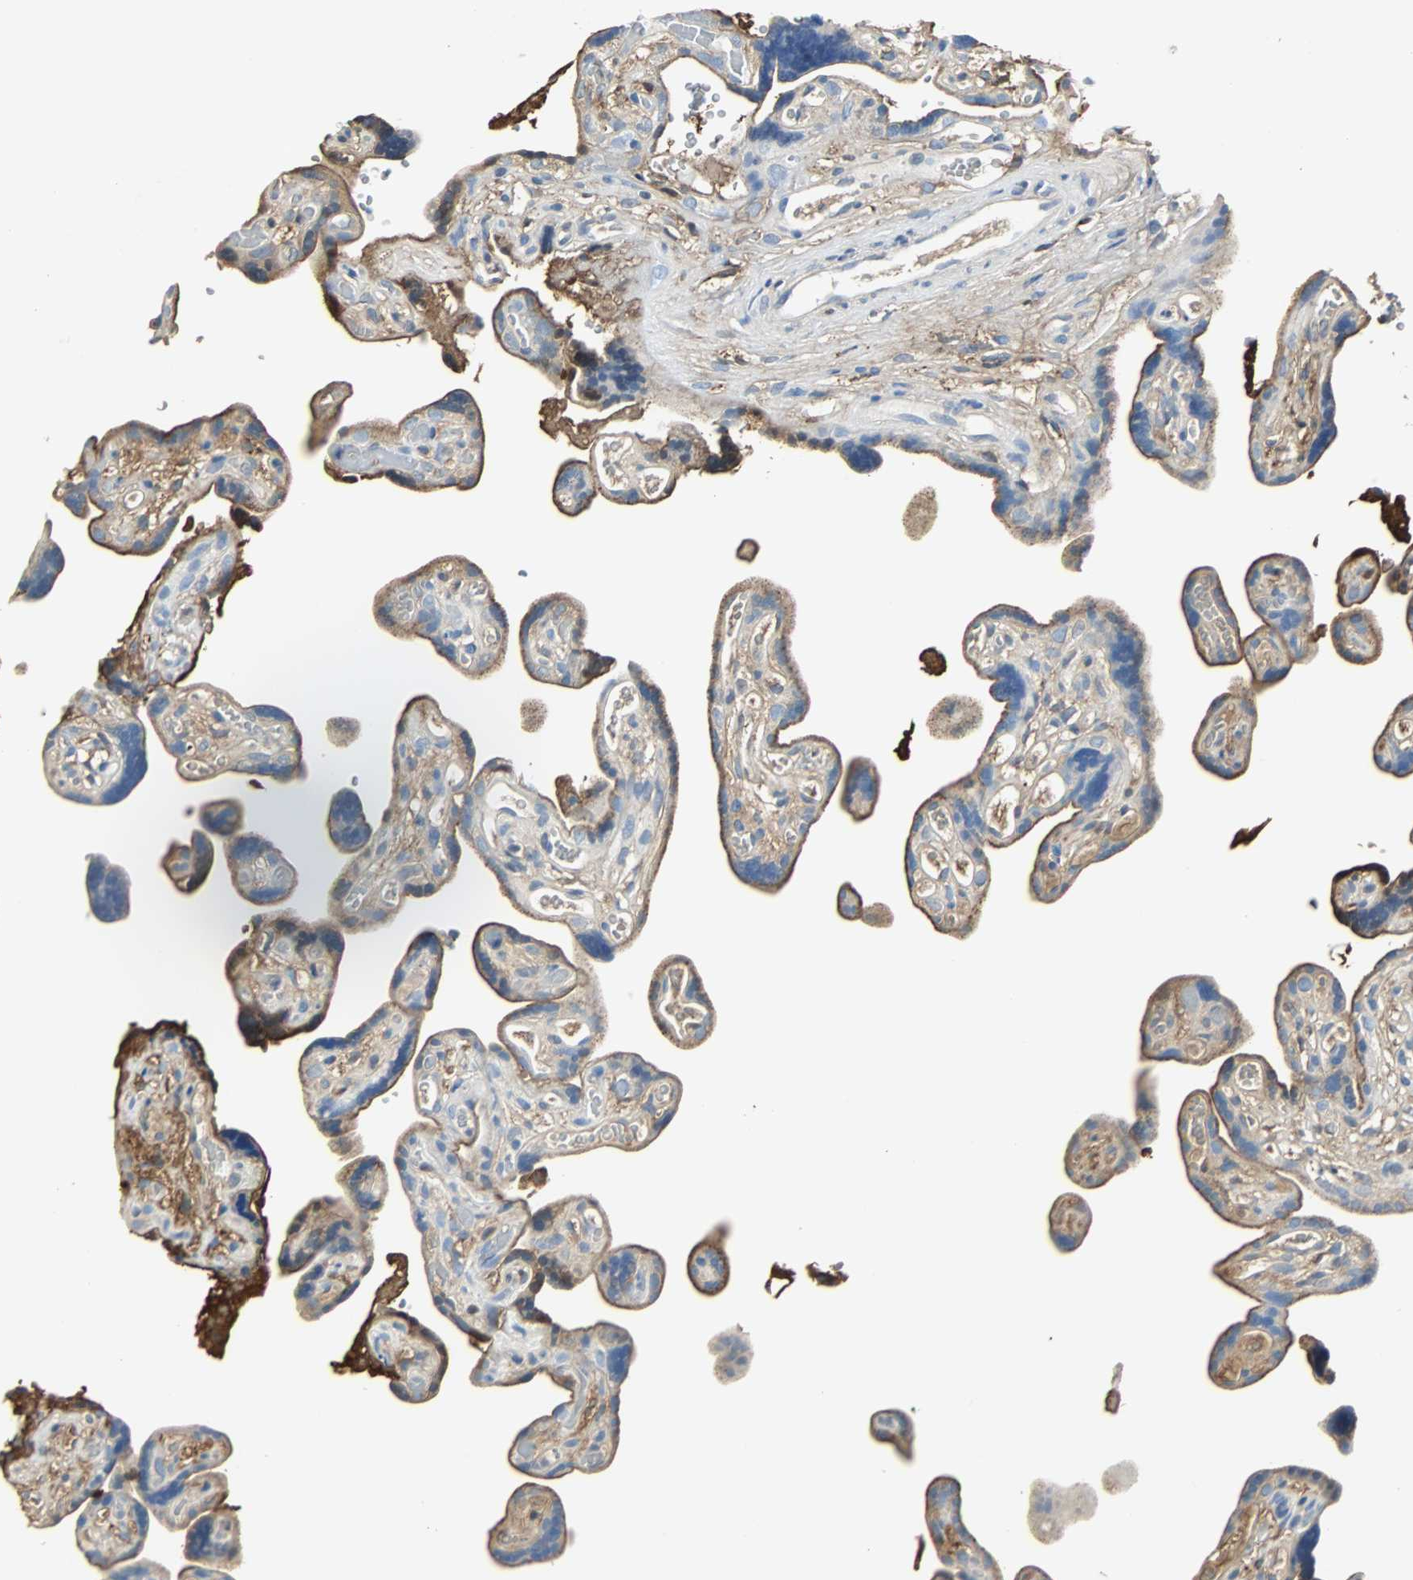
{"staining": {"intensity": "moderate", "quantity": ">75%", "location": "cytoplasmic/membranous"}, "tissue": "placenta", "cell_type": "Trophoblastic cells", "image_type": "normal", "snomed": [{"axis": "morphology", "description": "Normal tissue, NOS"}, {"axis": "topography", "description": "Placenta"}], "caption": "Immunohistochemical staining of unremarkable human placenta exhibits moderate cytoplasmic/membranous protein expression in approximately >75% of trophoblastic cells. The protein is stained brown, and the nuclei are stained in blue (DAB (3,3'-diaminobenzidine) IHC with brightfield microscopy, high magnification).", "gene": "IGHA1", "patient": {"sex": "female", "age": 30}}